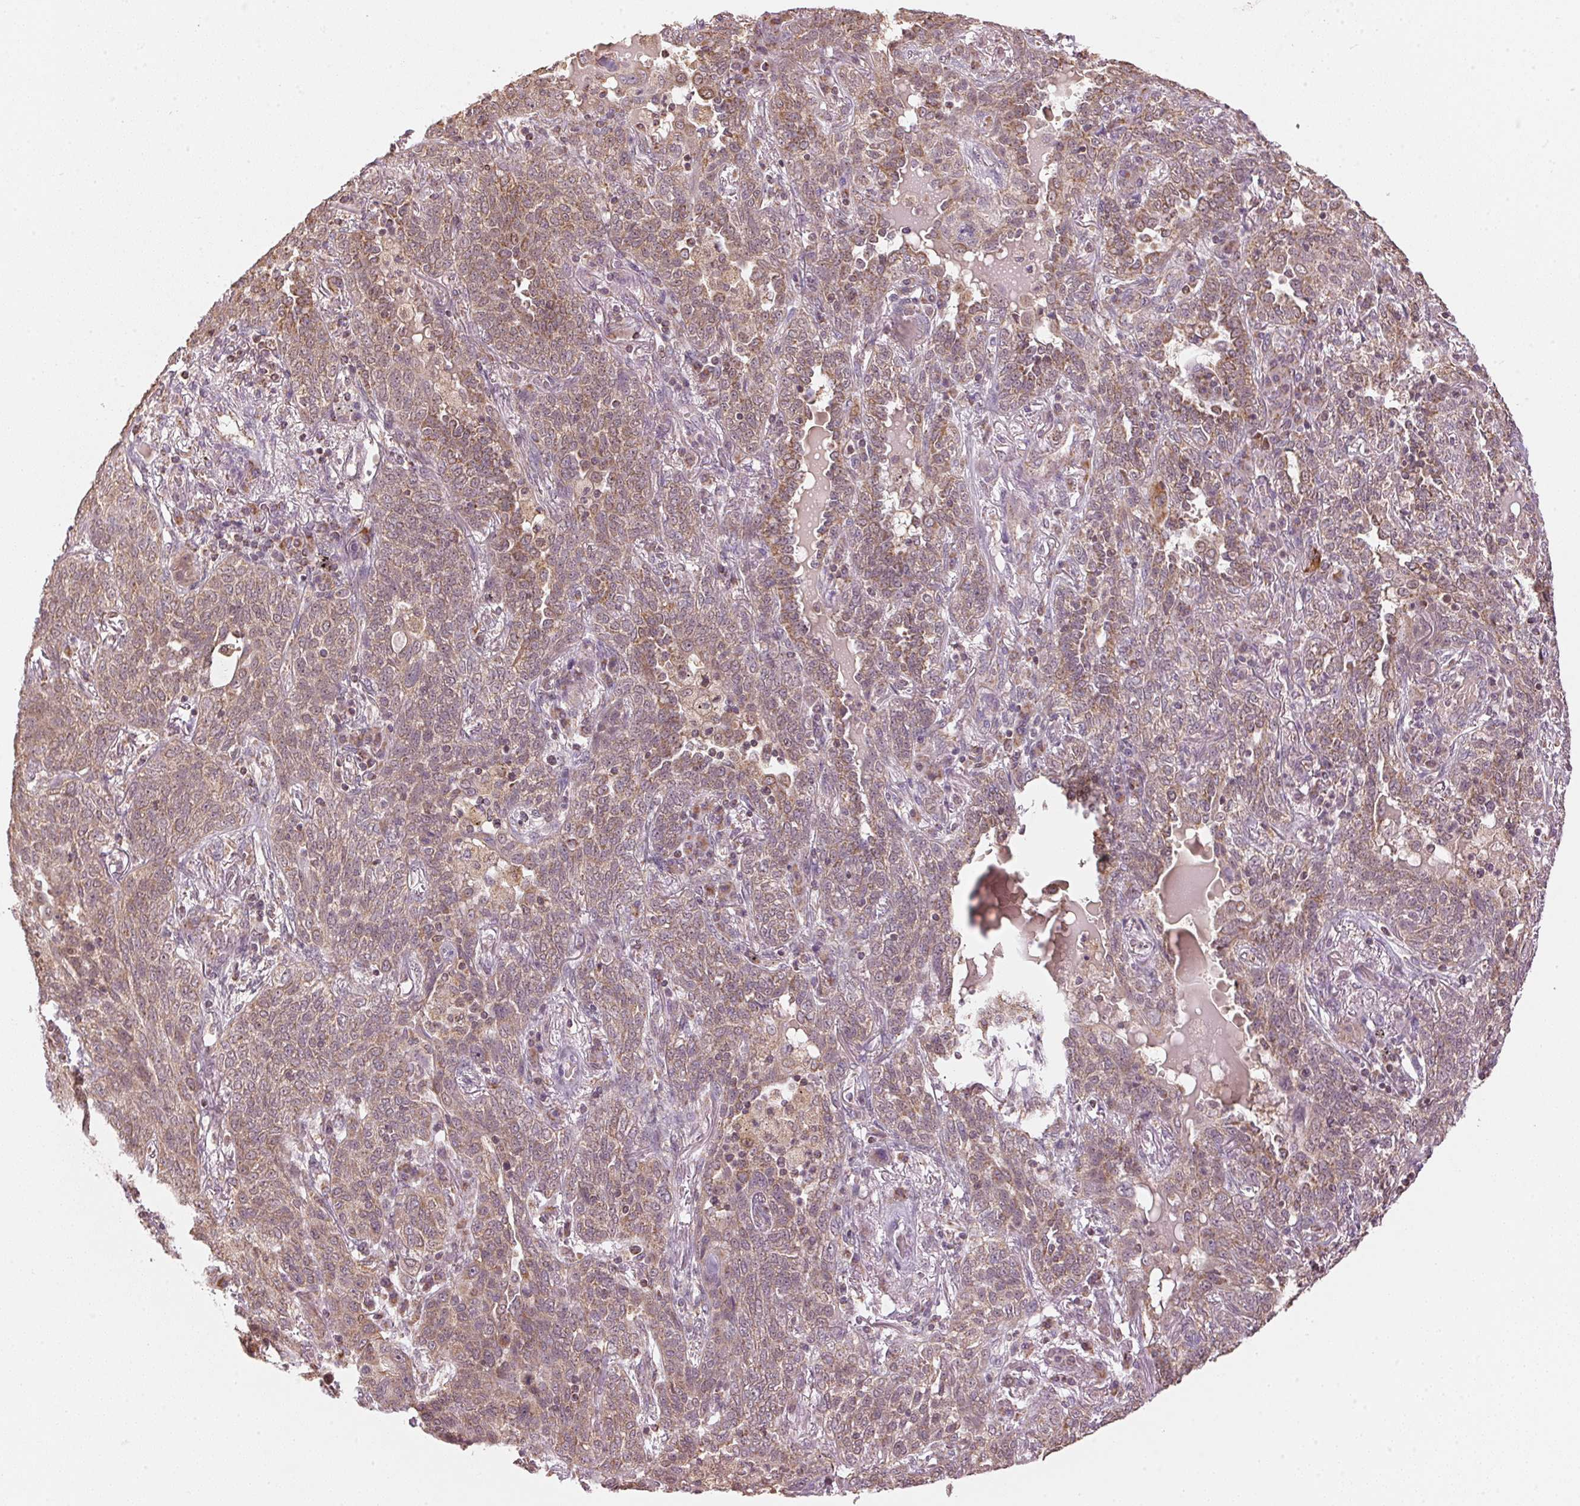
{"staining": {"intensity": "moderate", "quantity": ">75%", "location": "cytoplasmic/membranous"}, "tissue": "lung cancer", "cell_type": "Tumor cells", "image_type": "cancer", "snomed": [{"axis": "morphology", "description": "Squamous cell carcinoma, NOS"}, {"axis": "topography", "description": "Lung"}], "caption": "A brown stain labels moderate cytoplasmic/membranous expression of a protein in squamous cell carcinoma (lung) tumor cells.", "gene": "ARHGAP6", "patient": {"sex": "female", "age": 70}}